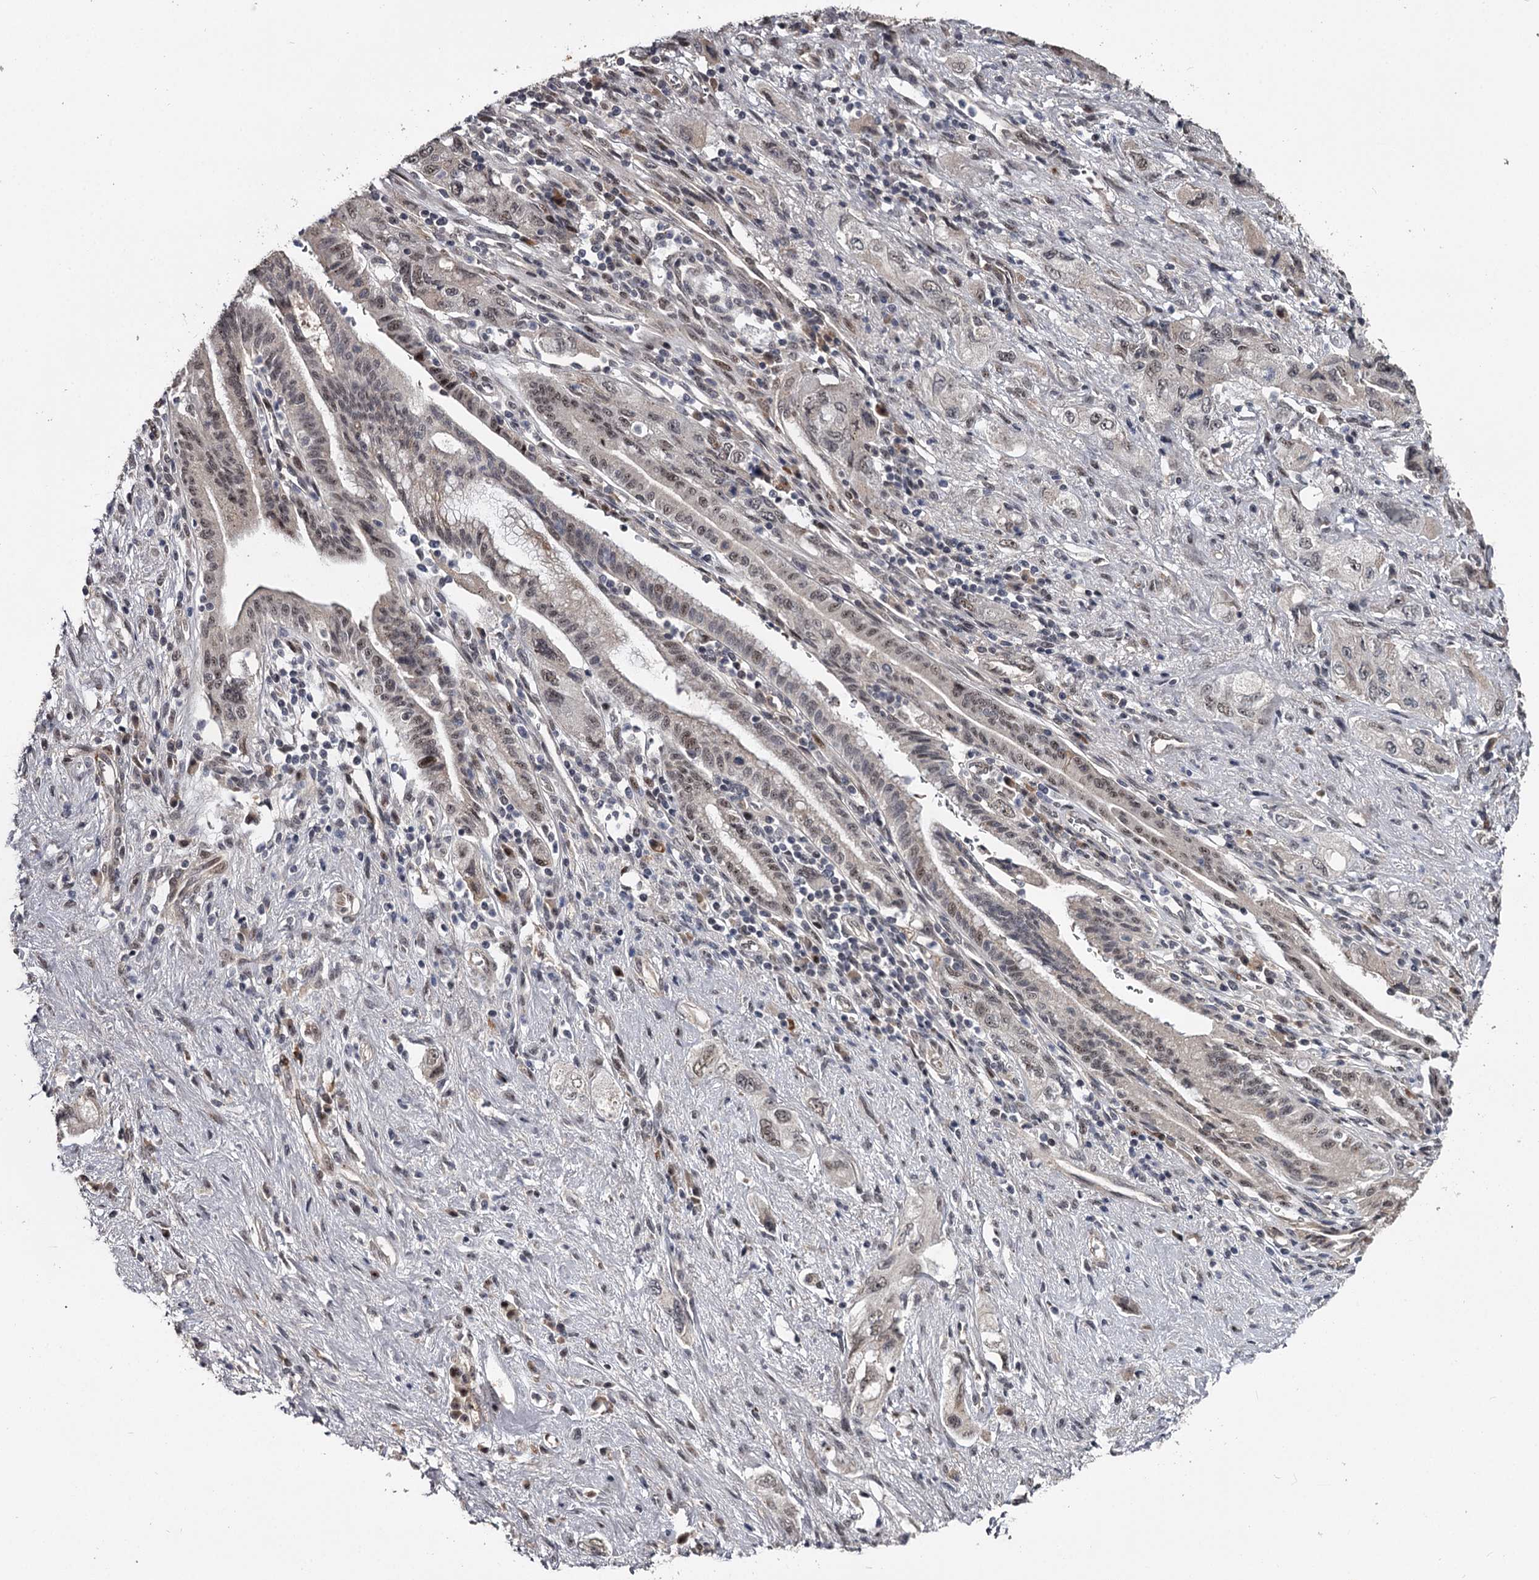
{"staining": {"intensity": "weak", "quantity": "25%-75%", "location": "nuclear"}, "tissue": "pancreatic cancer", "cell_type": "Tumor cells", "image_type": "cancer", "snomed": [{"axis": "morphology", "description": "Adenocarcinoma, NOS"}, {"axis": "topography", "description": "Pancreas"}], "caption": "Immunohistochemistry (IHC) (DAB) staining of human pancreatic cancer reveals weak nuclear protein expression in approximately 25%-75% of tumor cells.", "gene": "RNF44", "patient": {"sex": "female", "age": 73}}